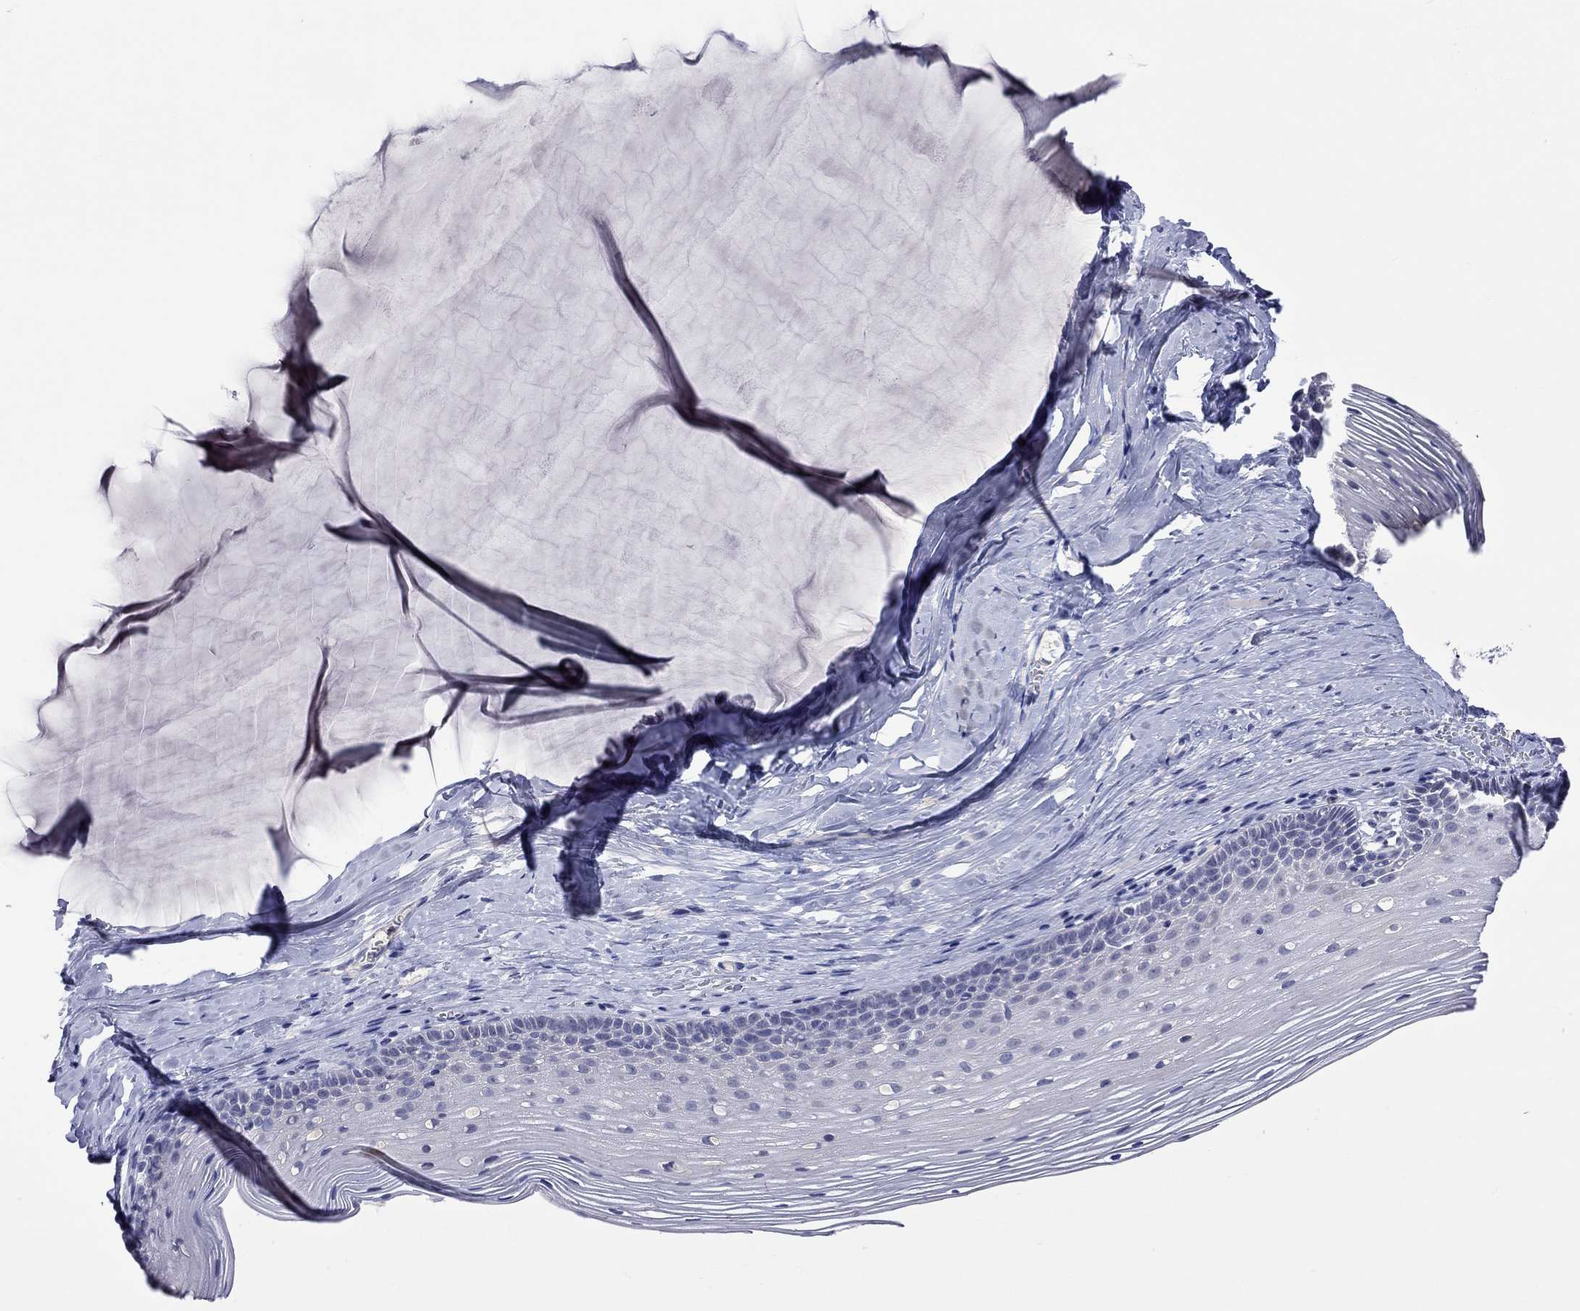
{"staining": {"intensity": "negative", "quantity": "none", "location": "none"}, "tissue": "cervix", "cell_type": "Glandular cells", "image_type": "normal", "snomed": [{"axis": "morphology", "description": "Normal tissue, NOS"}, {"axis": "topography", "description": "Cervix"}], "caption": "This is an IHC photomicrograph of benign cervix. There is no expression in glandular cells.", "gene": "LRFN4", "patient": {"sex": "female", "age": 40}}